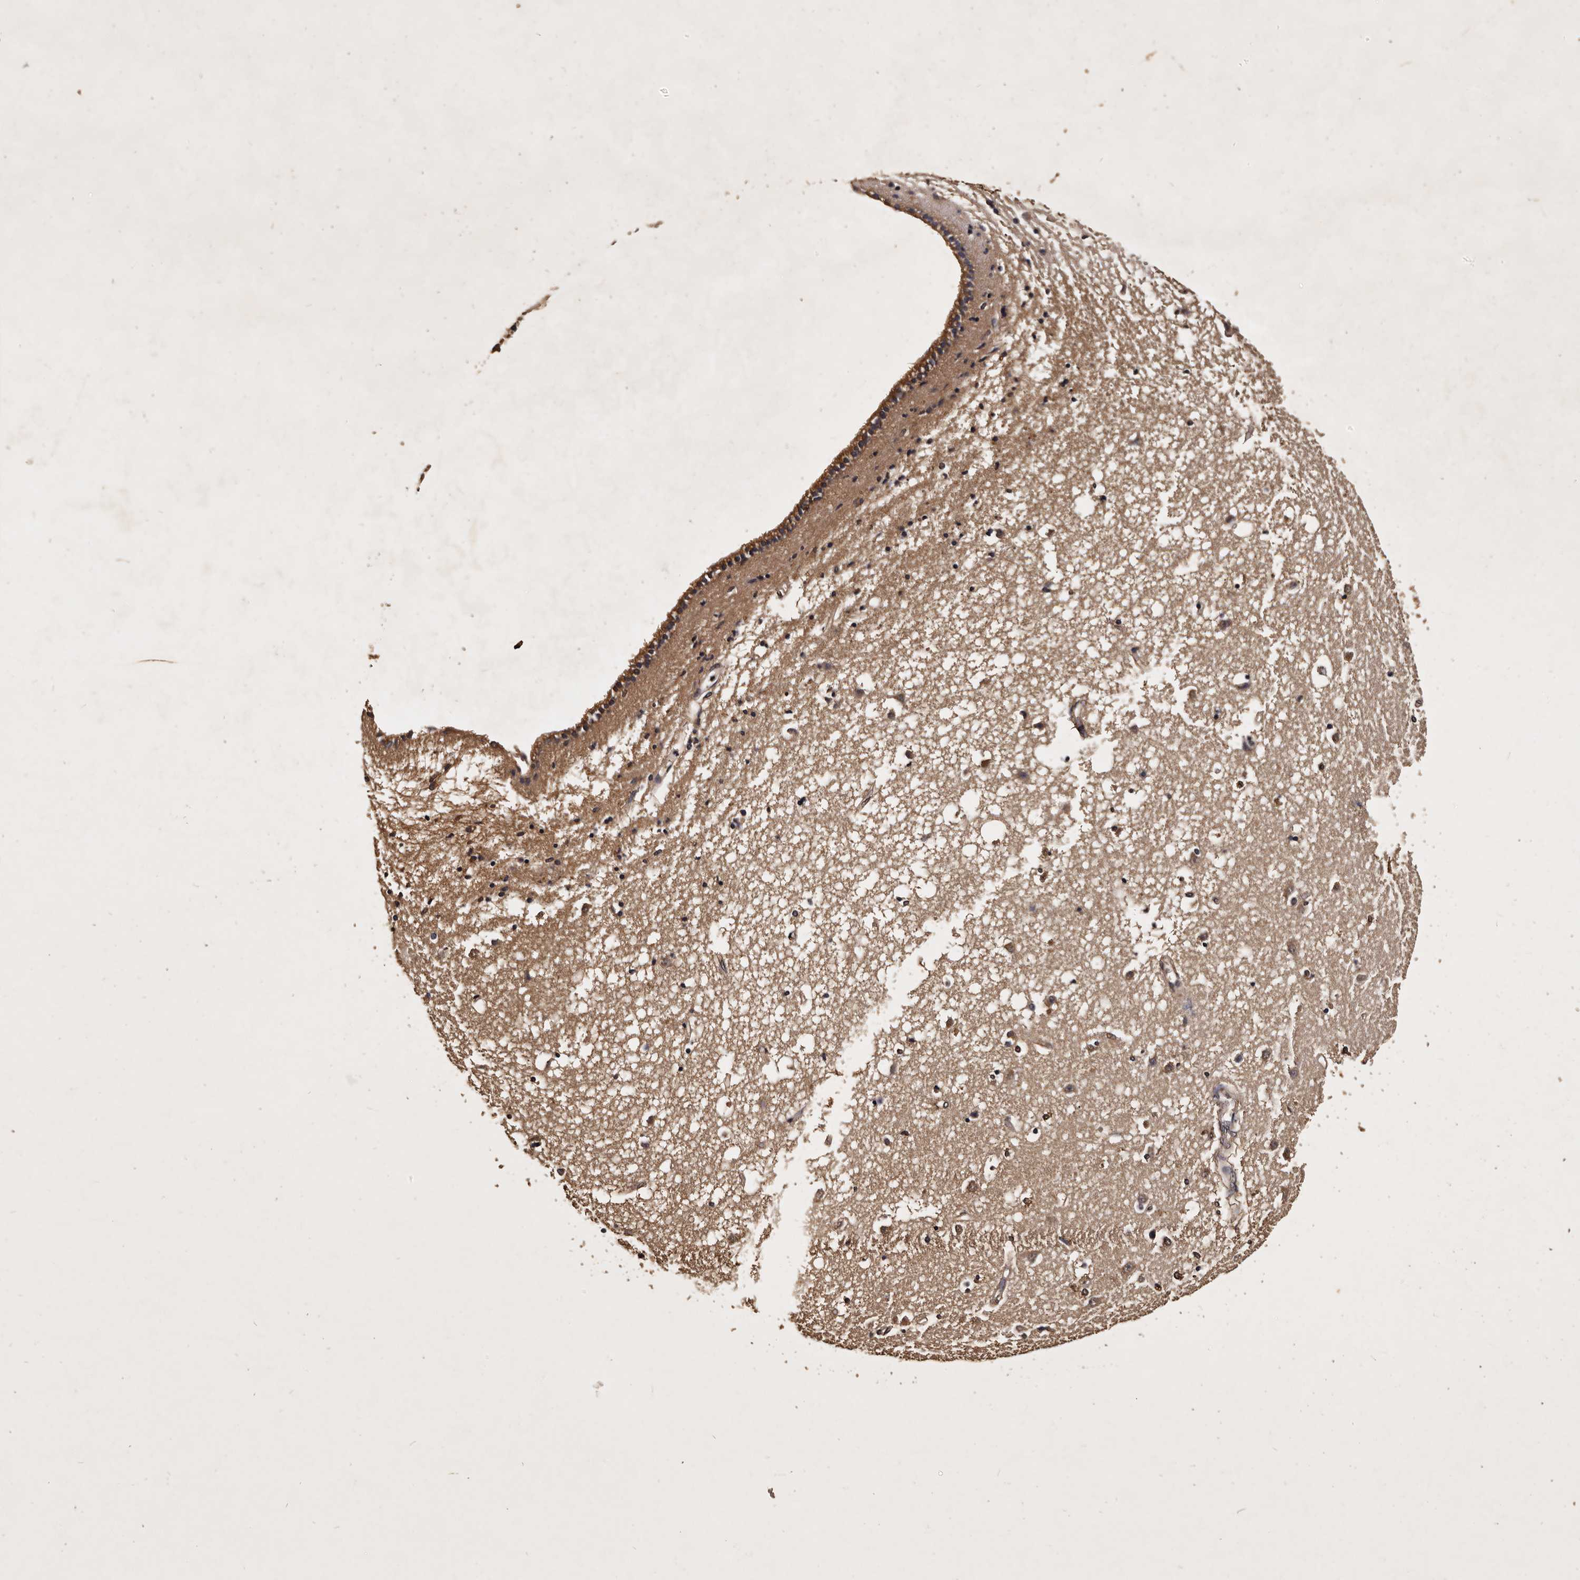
{"staining": {"intensity": "moderate", "quantity": "25%-75%", "location": "cytoplasmic/membranous"}, "tissue": "caudate", "cell_type": "Glial cells", "image_type": "normal", "snomed": [{"axis": "morphology", "description": "Normal tissue, NOS"}, {"axis": "topography", "description": "Lateral ventricle wall"}], "caption": "This histopathology image shows immunohistochemistry (IHC) staining of unremarkable caudate, with medium moderate cytoplasmic/membranous positivity in approximately 25%-75% of glial cells.", "gene": "PARS2", "patient": {"sex": "male", "age": 45}}